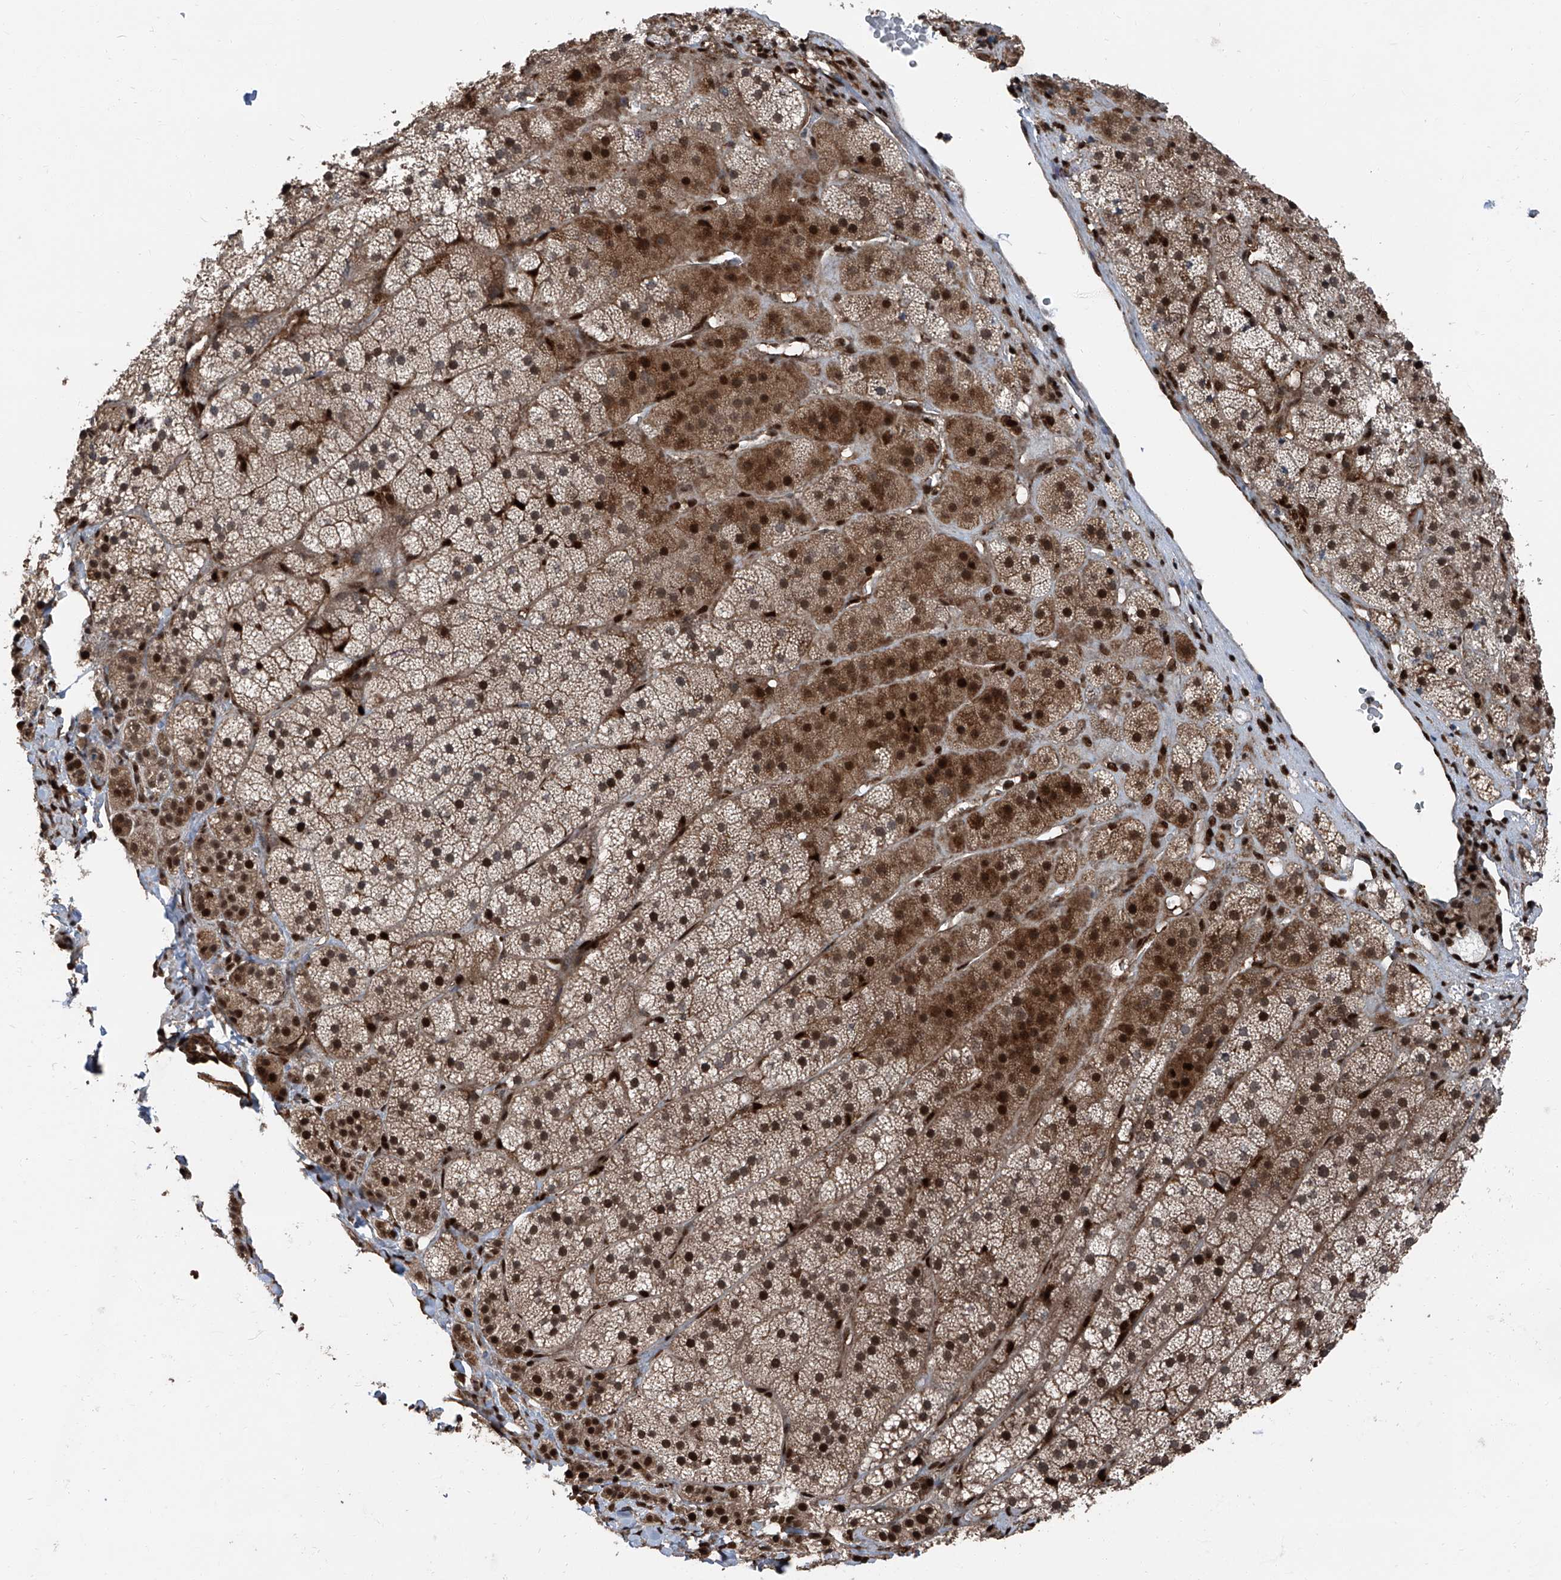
{"staining": {"intensity": "strong", "quantity": "25%-75%", "location": "cytoplasmic/membranous,nuclear"}, "tissue": "adrenal gland", "cell_type": "Glandular cells", "image_type": "normal", "snomed": [{"axis": "morphology", "description": "Normal tissue, NOS"}, {"axis": "topography", "description": "Adrenal gland"}], "caption": "High-magnification brightfield microscopy of unremarkable adrenal gland stained with DAB (3,3'-diaminobenzidine) (brown) and counterstained with hematoxylin (blue). glandular cells exhibit strong cytoplasmic/membranous,nuclear expression is present in approximately25%-75% of cells.", "gene": "FKBP5", "patient": {"sex": "female", "age": 44}}